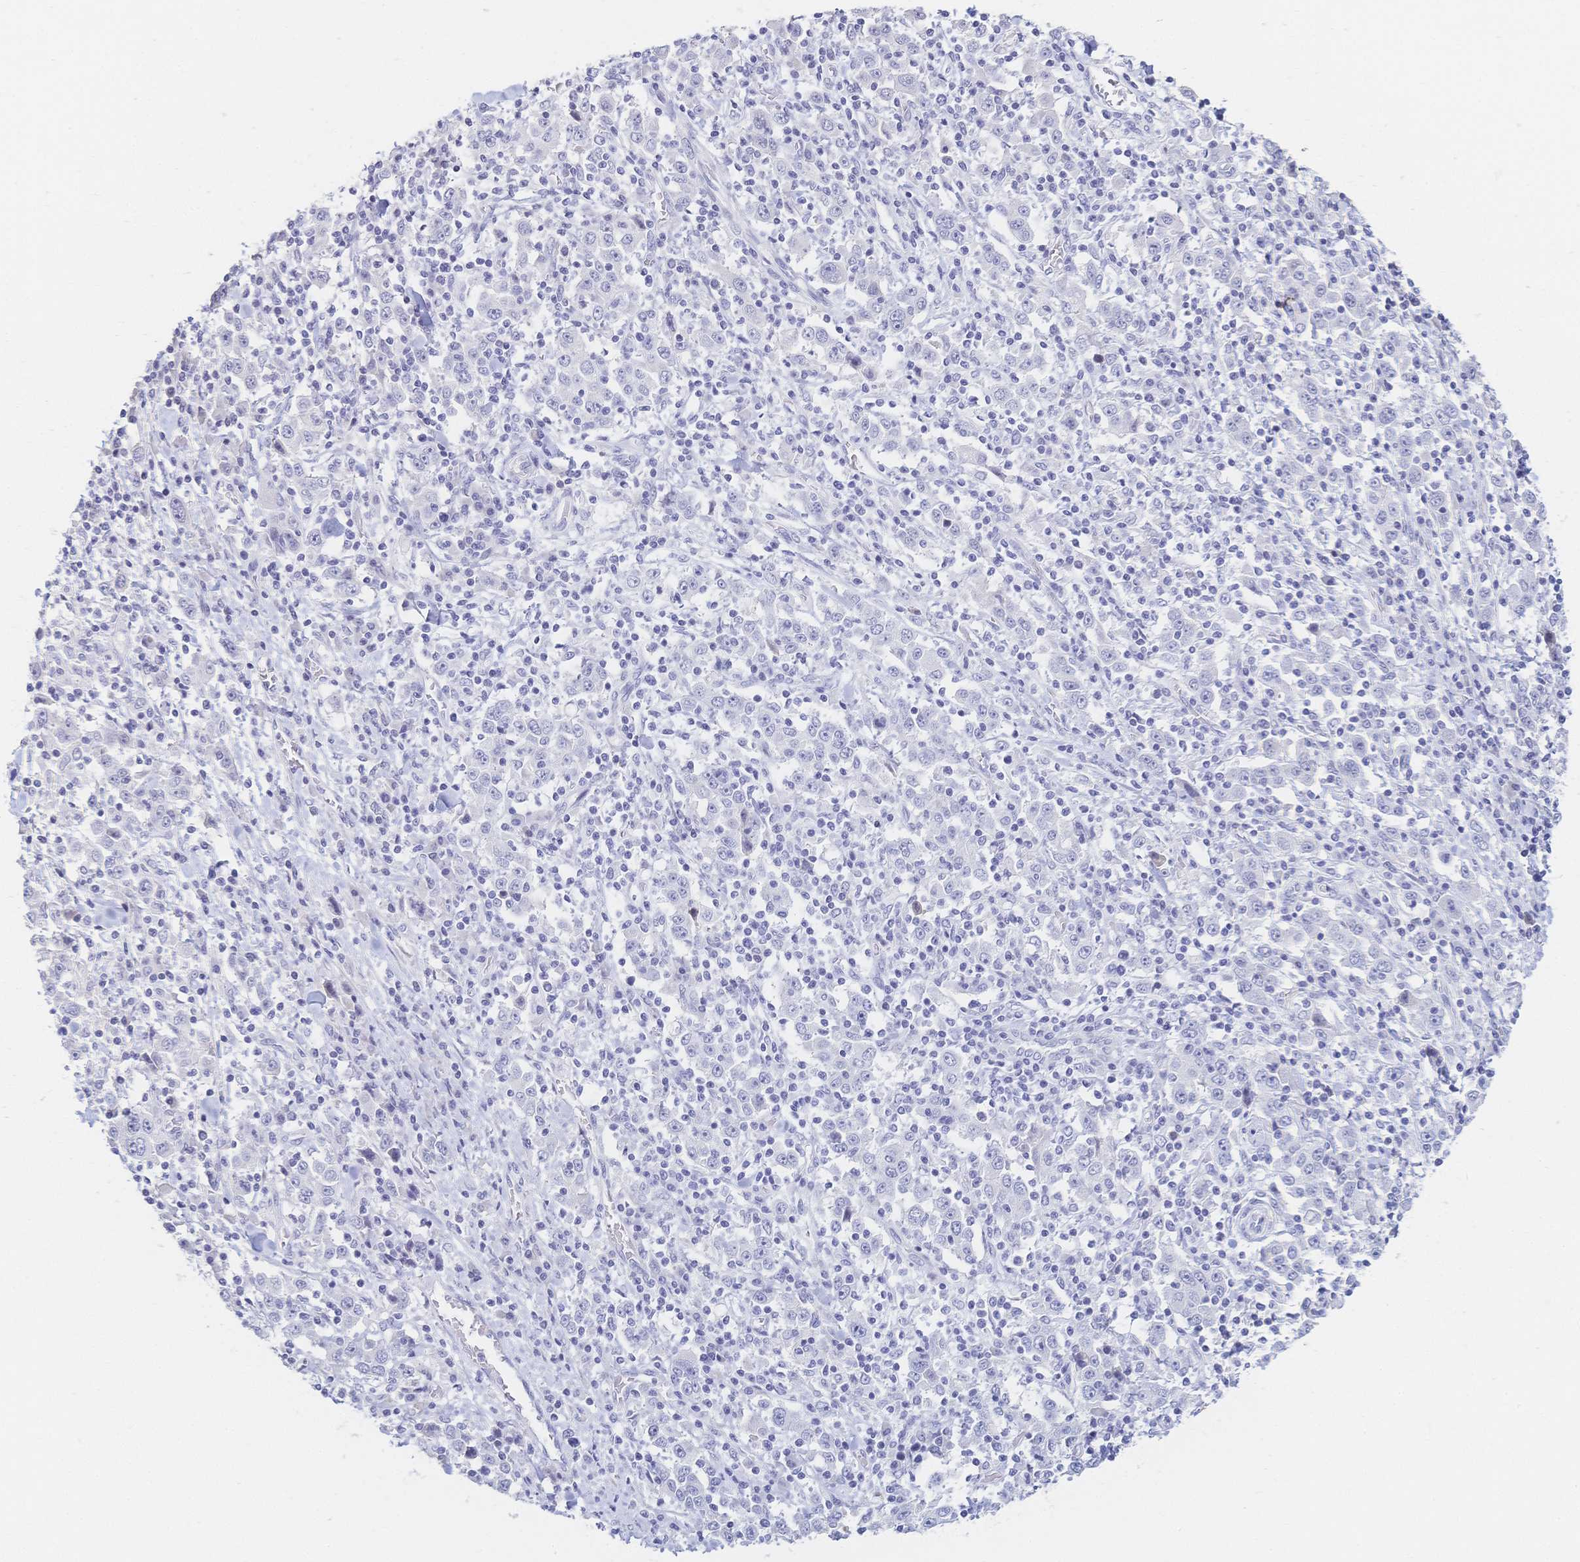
{"staining": {"intensity": "negative", "quantity": "none", "location": "none"}, "tissue": "stomach cancer", "cell_type": "Tumor cells", "image_type": "cancer", "snomed": [{"axis": "morphology", "description": "Normal tissue, NOS"}, {"axis": "morphology", "description": "Adenocarcinoma, NOS"}, {"axis": "topography", "description": "Stomach, upper"}, {"axis": "topography", "description": "Stomach"}], "caption": "This micrograph is of stomach cancer stained with immunohistochemistry to label a protein in brown with the nuclei are counter-stained blue. There is no expression in tumor cells.", "gene": "CR2", "patient": {"sex": "male", "age": 59}}